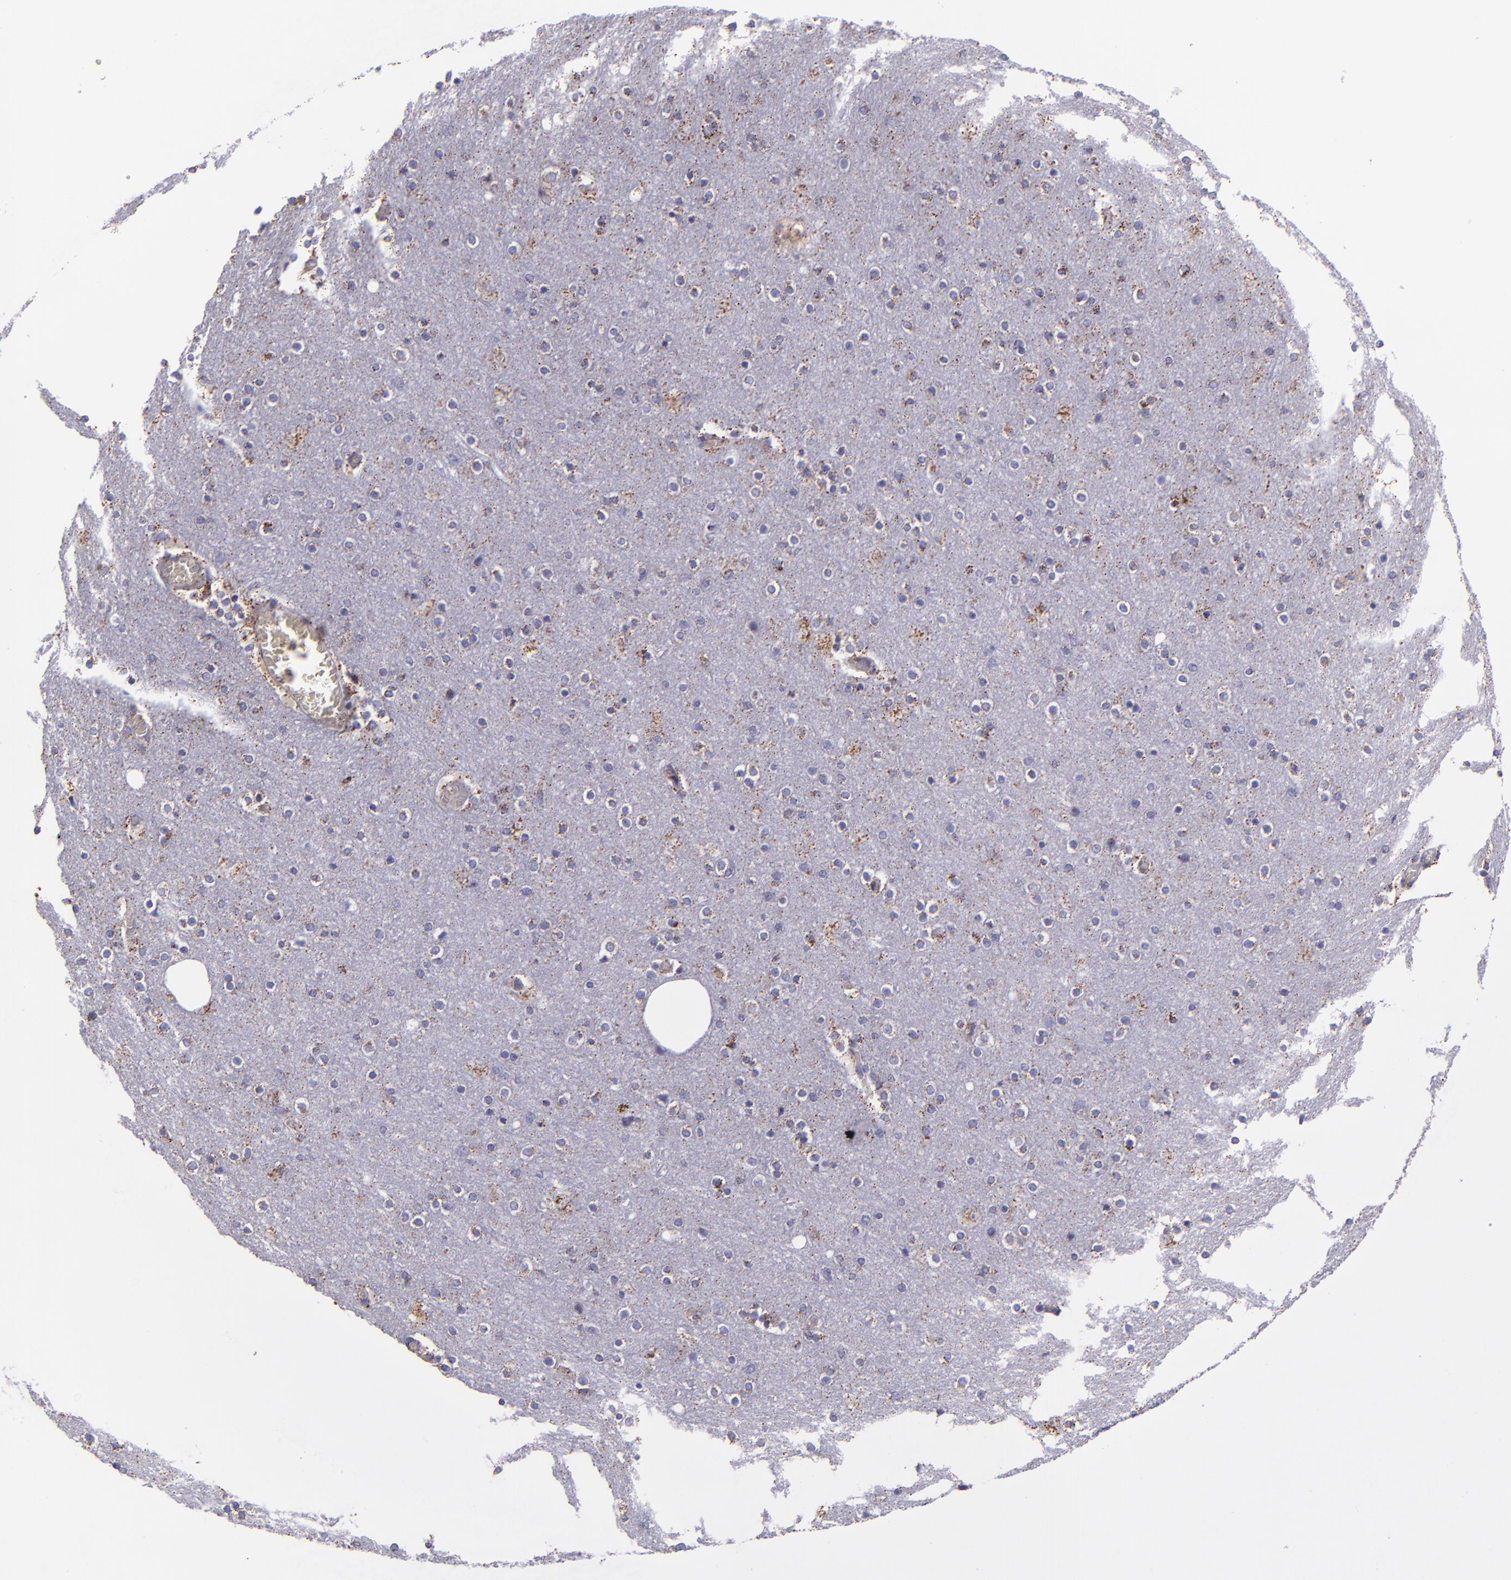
{"staining": {"intensity": "negative", "quantity": "none", "location": "none"}, "tissue": "cerebral cortex", "cell_type": "Endothelial cells", "image_type": "normal", "snomed": [{"axis": "morphology", "description": "Normal tissue, NOS"}, {"axis": "topography", "description": "Cerebral cortex"}], "caption": "This is an IHC photomicrograph of unremarkable human cerebral cortex. There is no staining in endothelial cells.", "gene": "HSPD1", "patient": {"sex": "female", "age": 54}}